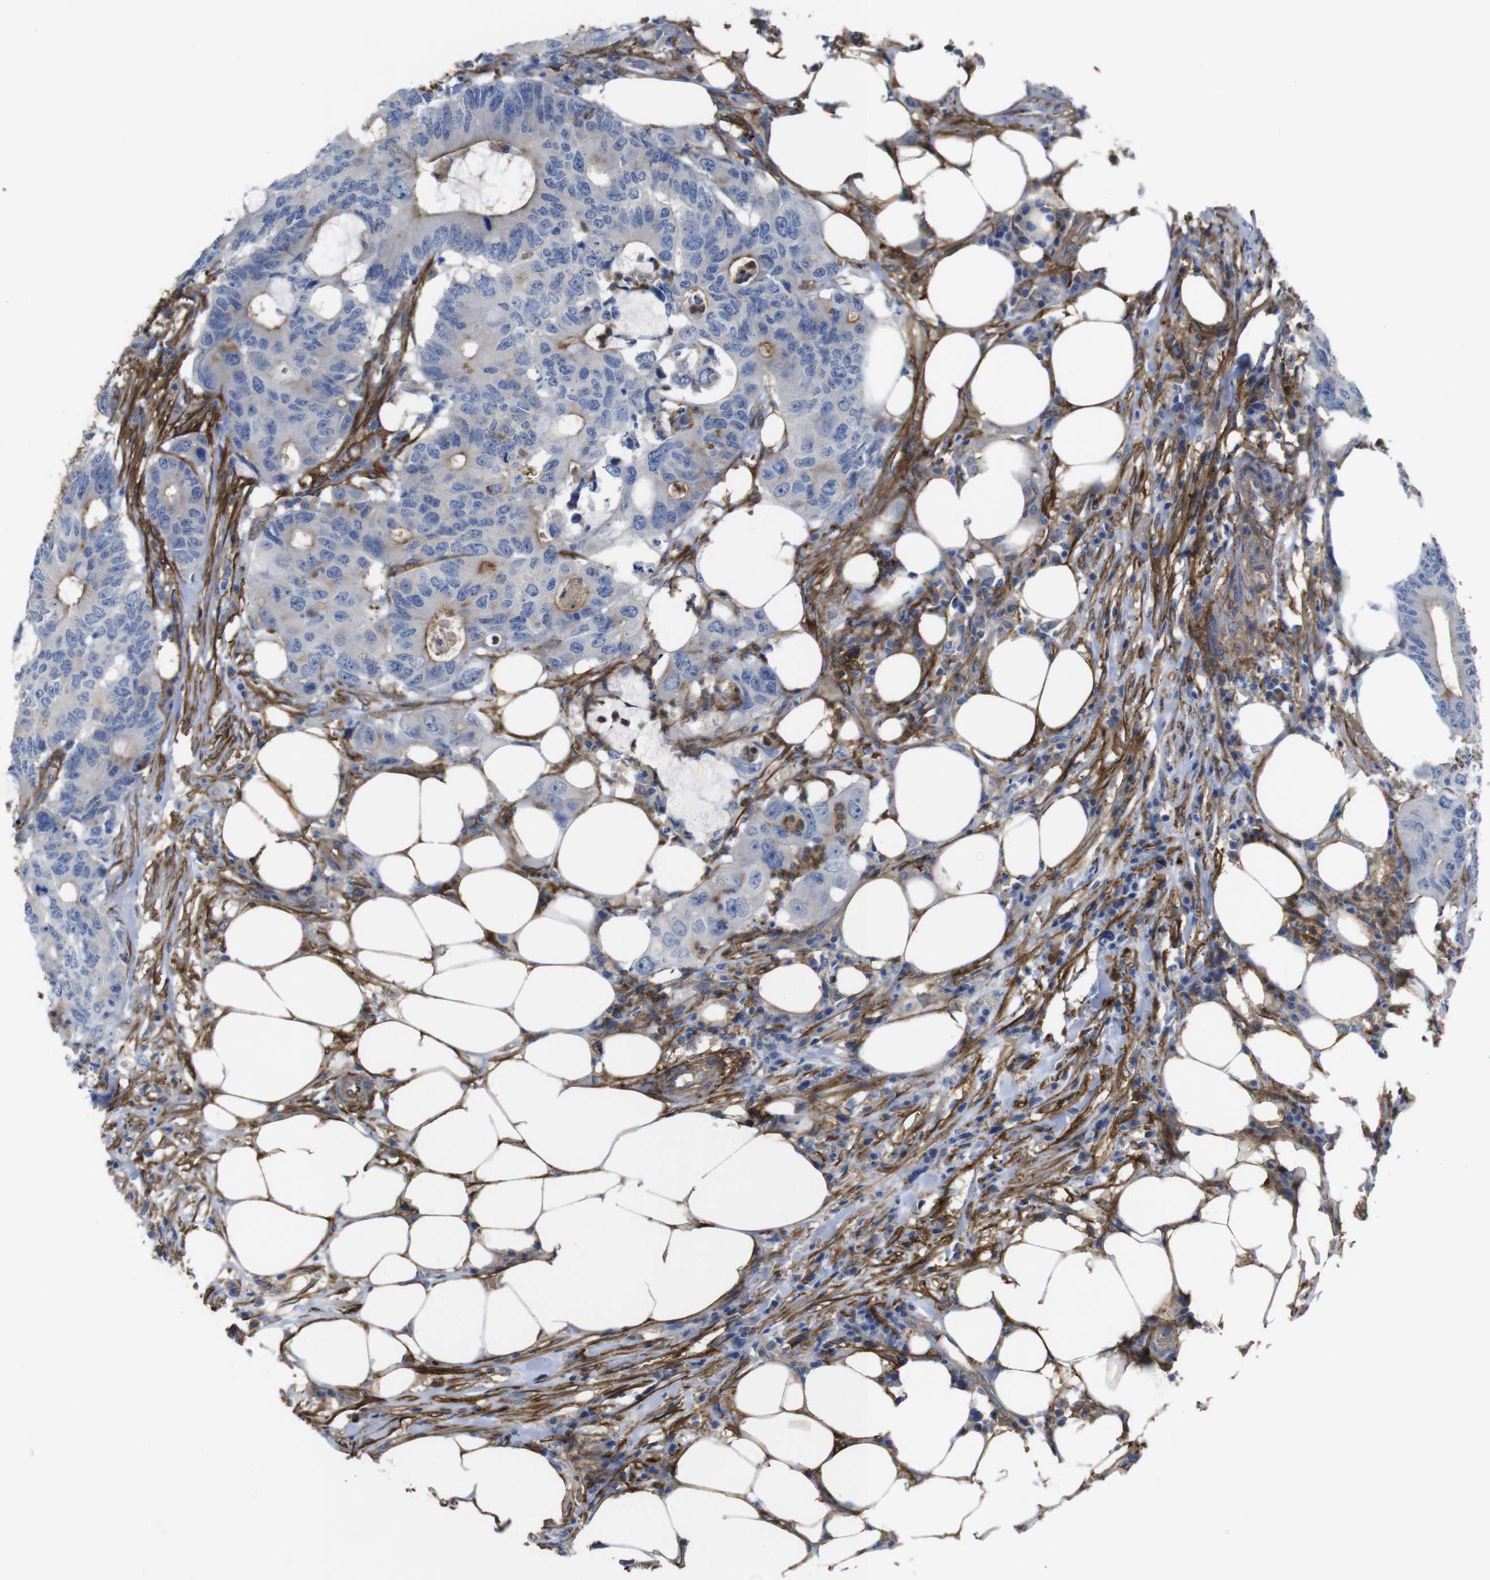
{"staining": {"intensity": "weak", "quantity": "<25%", "location": "cytoplasmic/membranous"}, "tissue": "colorectal cancer", "cell_type": "Tumor cells", "image_type": "cancer", "snomed": [{"axis": "morphology", "description": "Adenocarcinoma, NOS"}, {"axis": "topography", "description": "Colon"}], "caption": "DAB immunohistochemical staining of colorectal adenocarcinoma exhibits no significant staining in tumor cells.", "gene": "CYBRD1", "patient": {"sex": "male", "age": 71}}